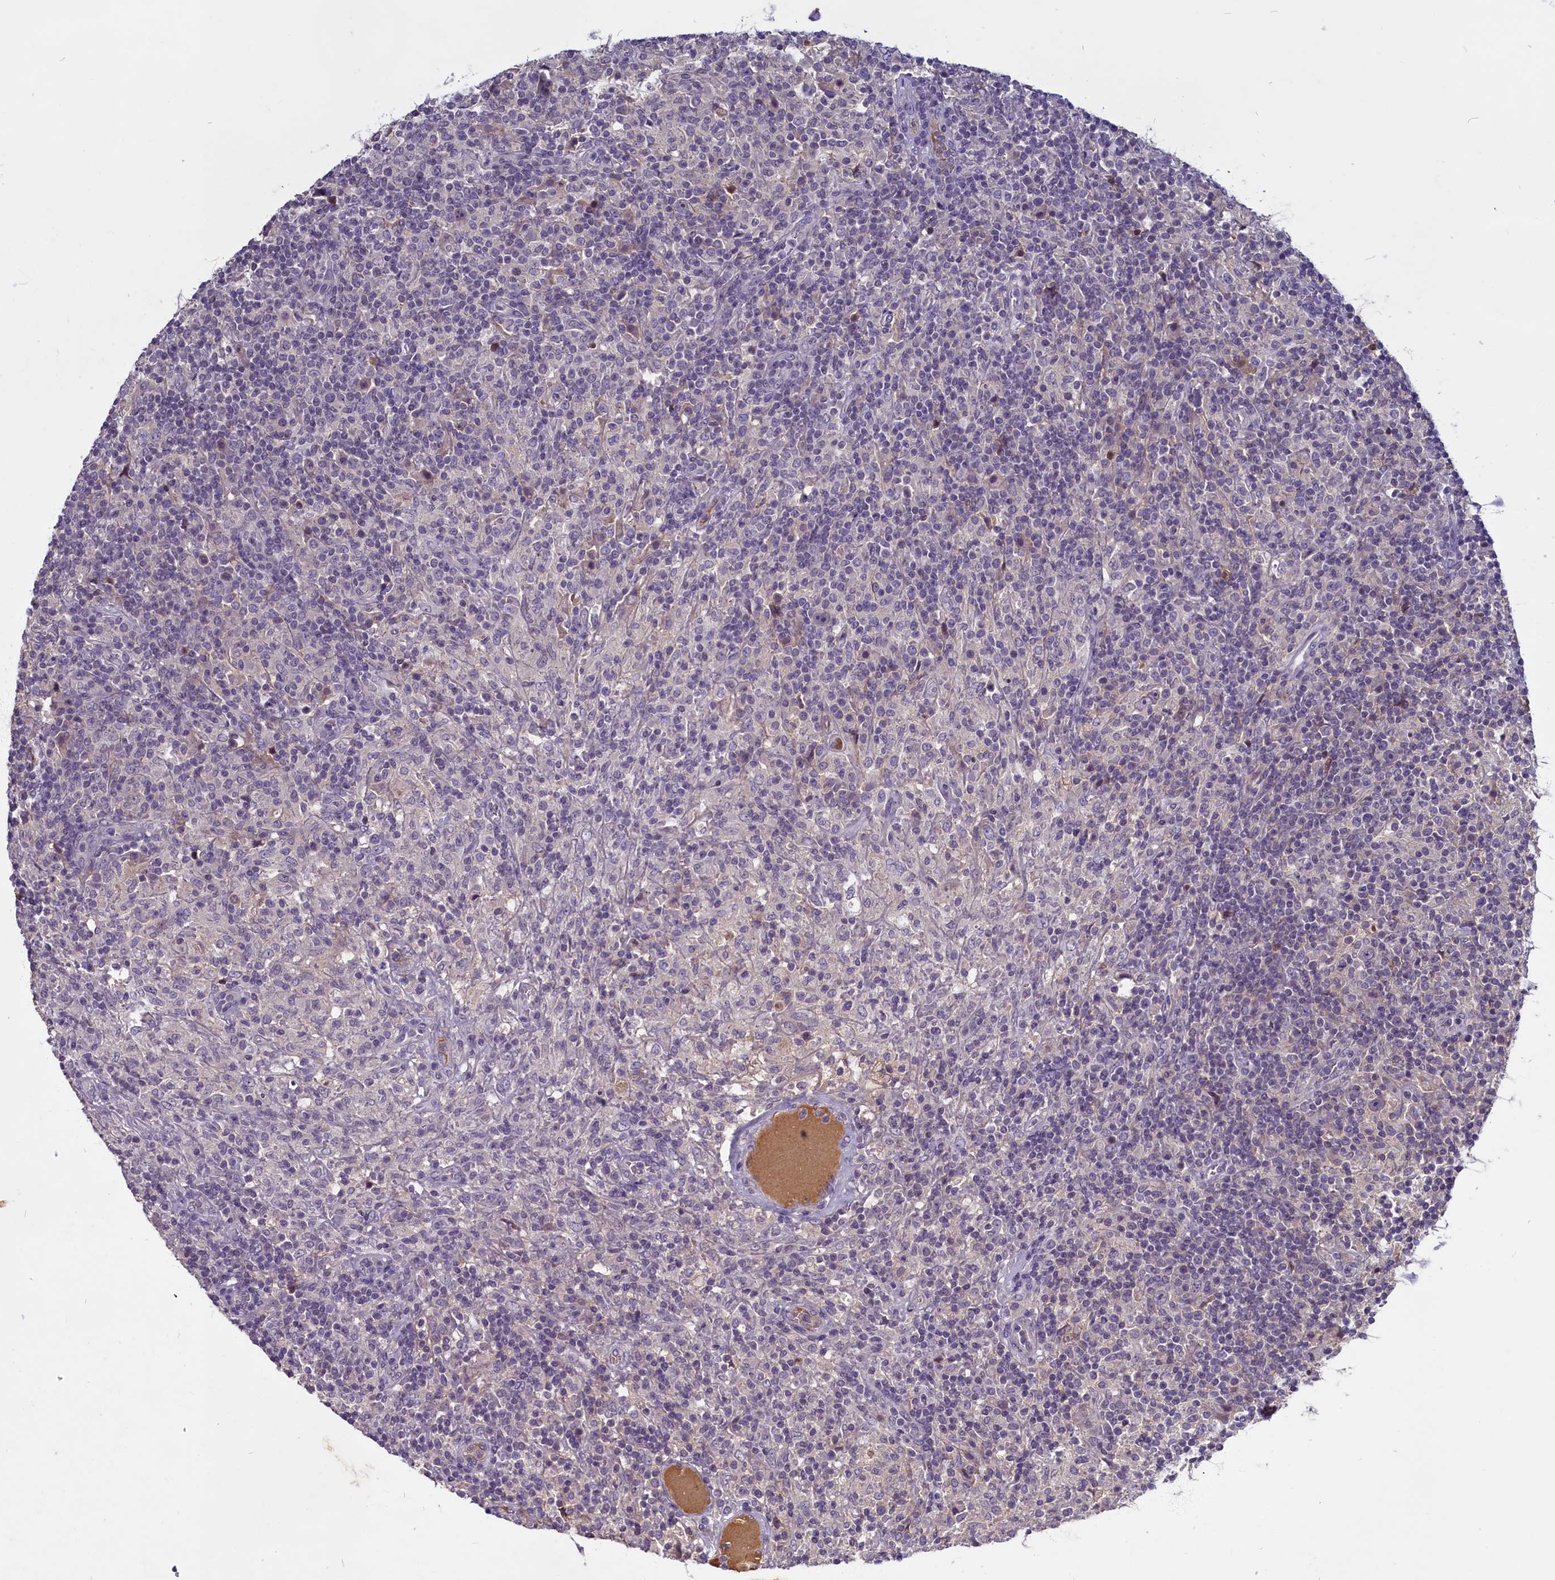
{"staining": {"intensity": "negative", "quantity": "none", "location": "none"}, "tissue": "lymphoma", "cell_type": "Tumor cells", "image_type": "cancer", "snomed": [{"axis": "morphology", "description": "Hodgkin's disease, NOS"}, {"axis": "topography", "description": "Lymph node"}], "caption": "Tumor cells show no significant protein expression in Hodgkin's disease.", "gene": "SV2C", "patient": {"sex": "male", "age": 70}}